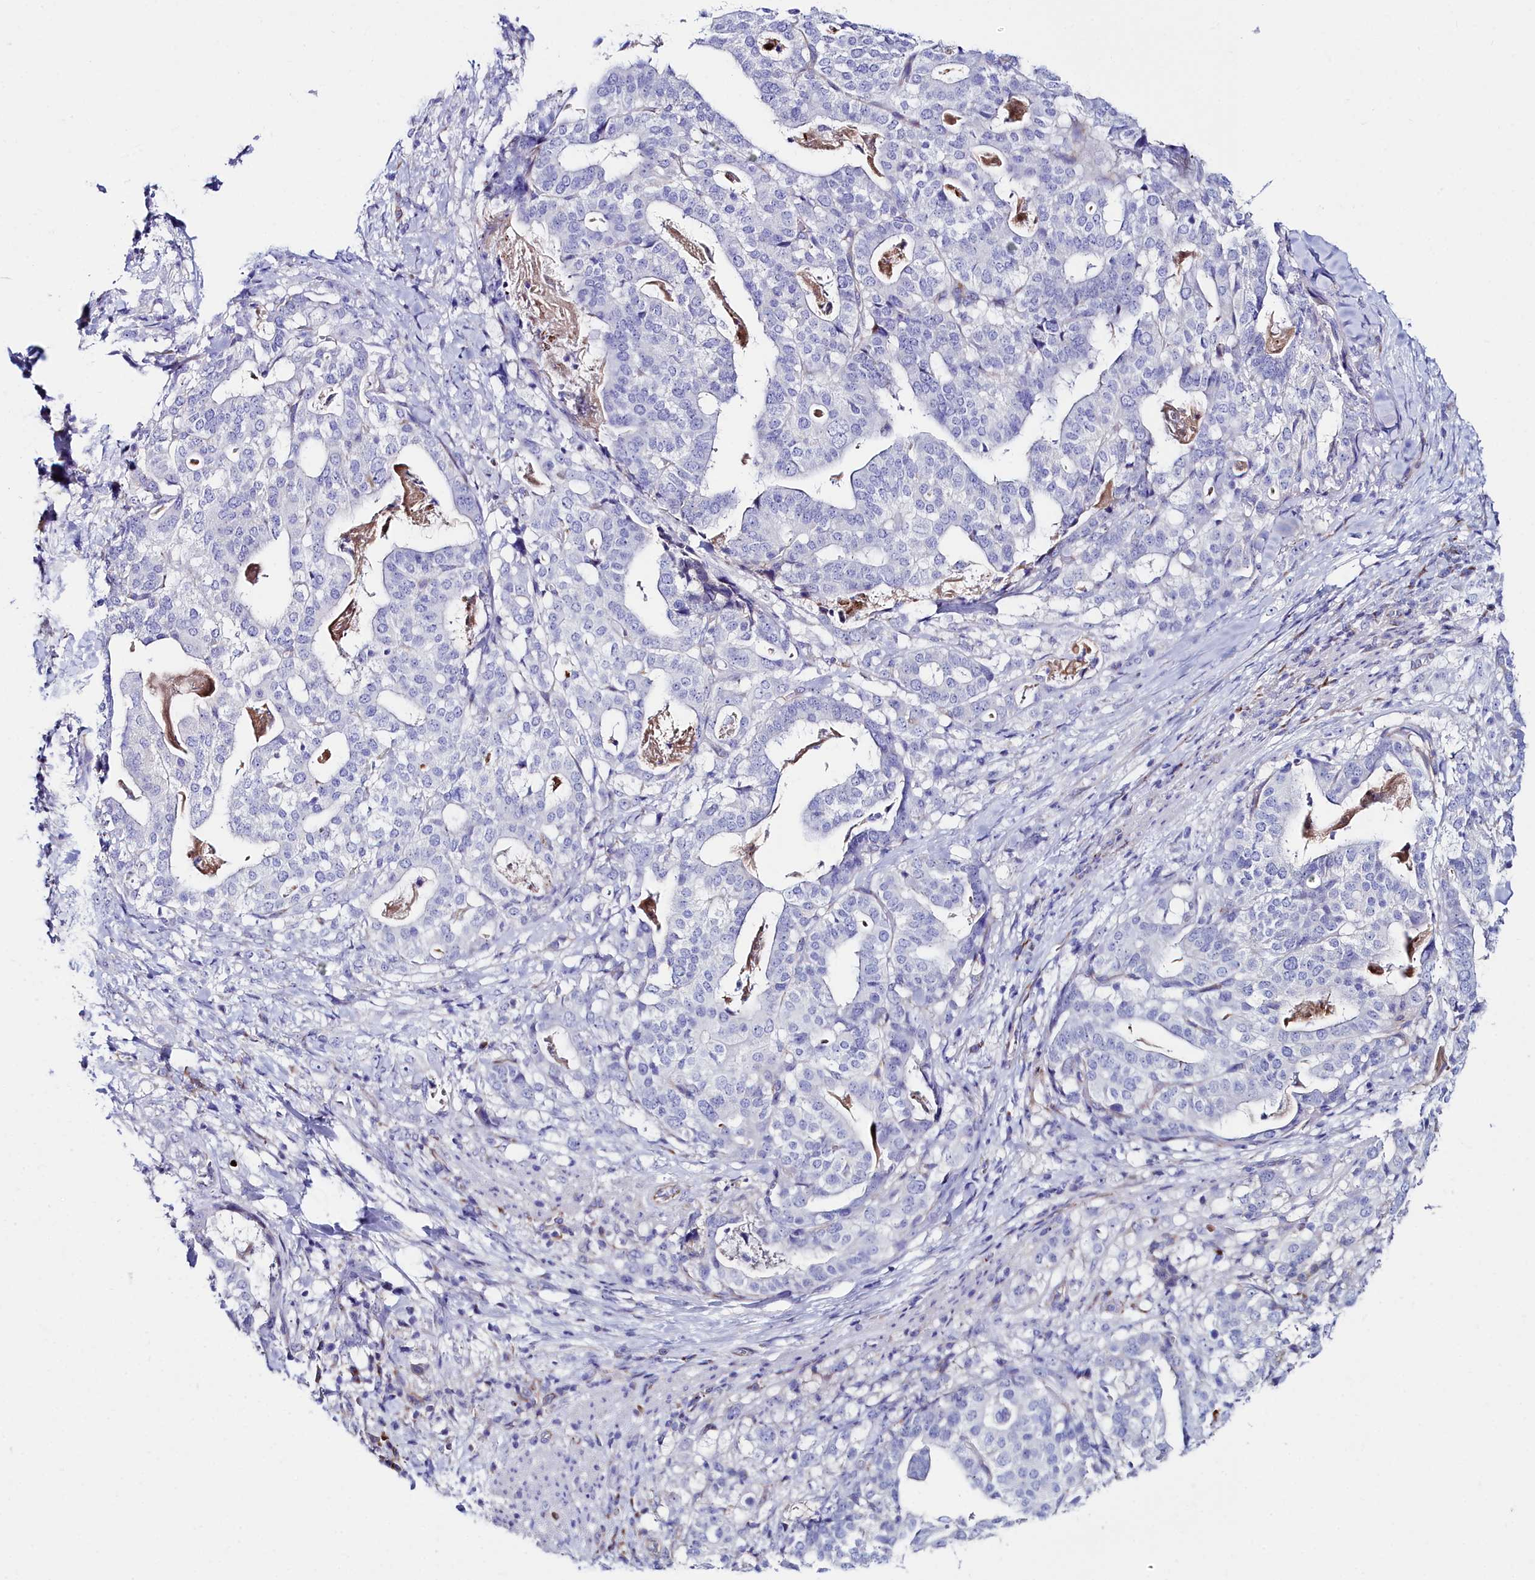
{"staining": {"intensity": "negative", "quantity": "none", "location": "none"}, "tissue": "stomach cancer", "cell_type": "Tumor cells", "image_type": "cancer", "snomed": [{"axis": "morphology", "description": "Adenocarcinoma, NOS"}, {"axis": "topography", "description": "Stomach"}], "caption": "This is a micrograph of immunohistochemistry (IHC) staining of stomach cancer, which shows no staining in tumor cells. (DAB IHC visualized using brightfield microscopy, high magnification).", "gene": "SLC49A3", "patient": {"sex": "male", "age": 48}}